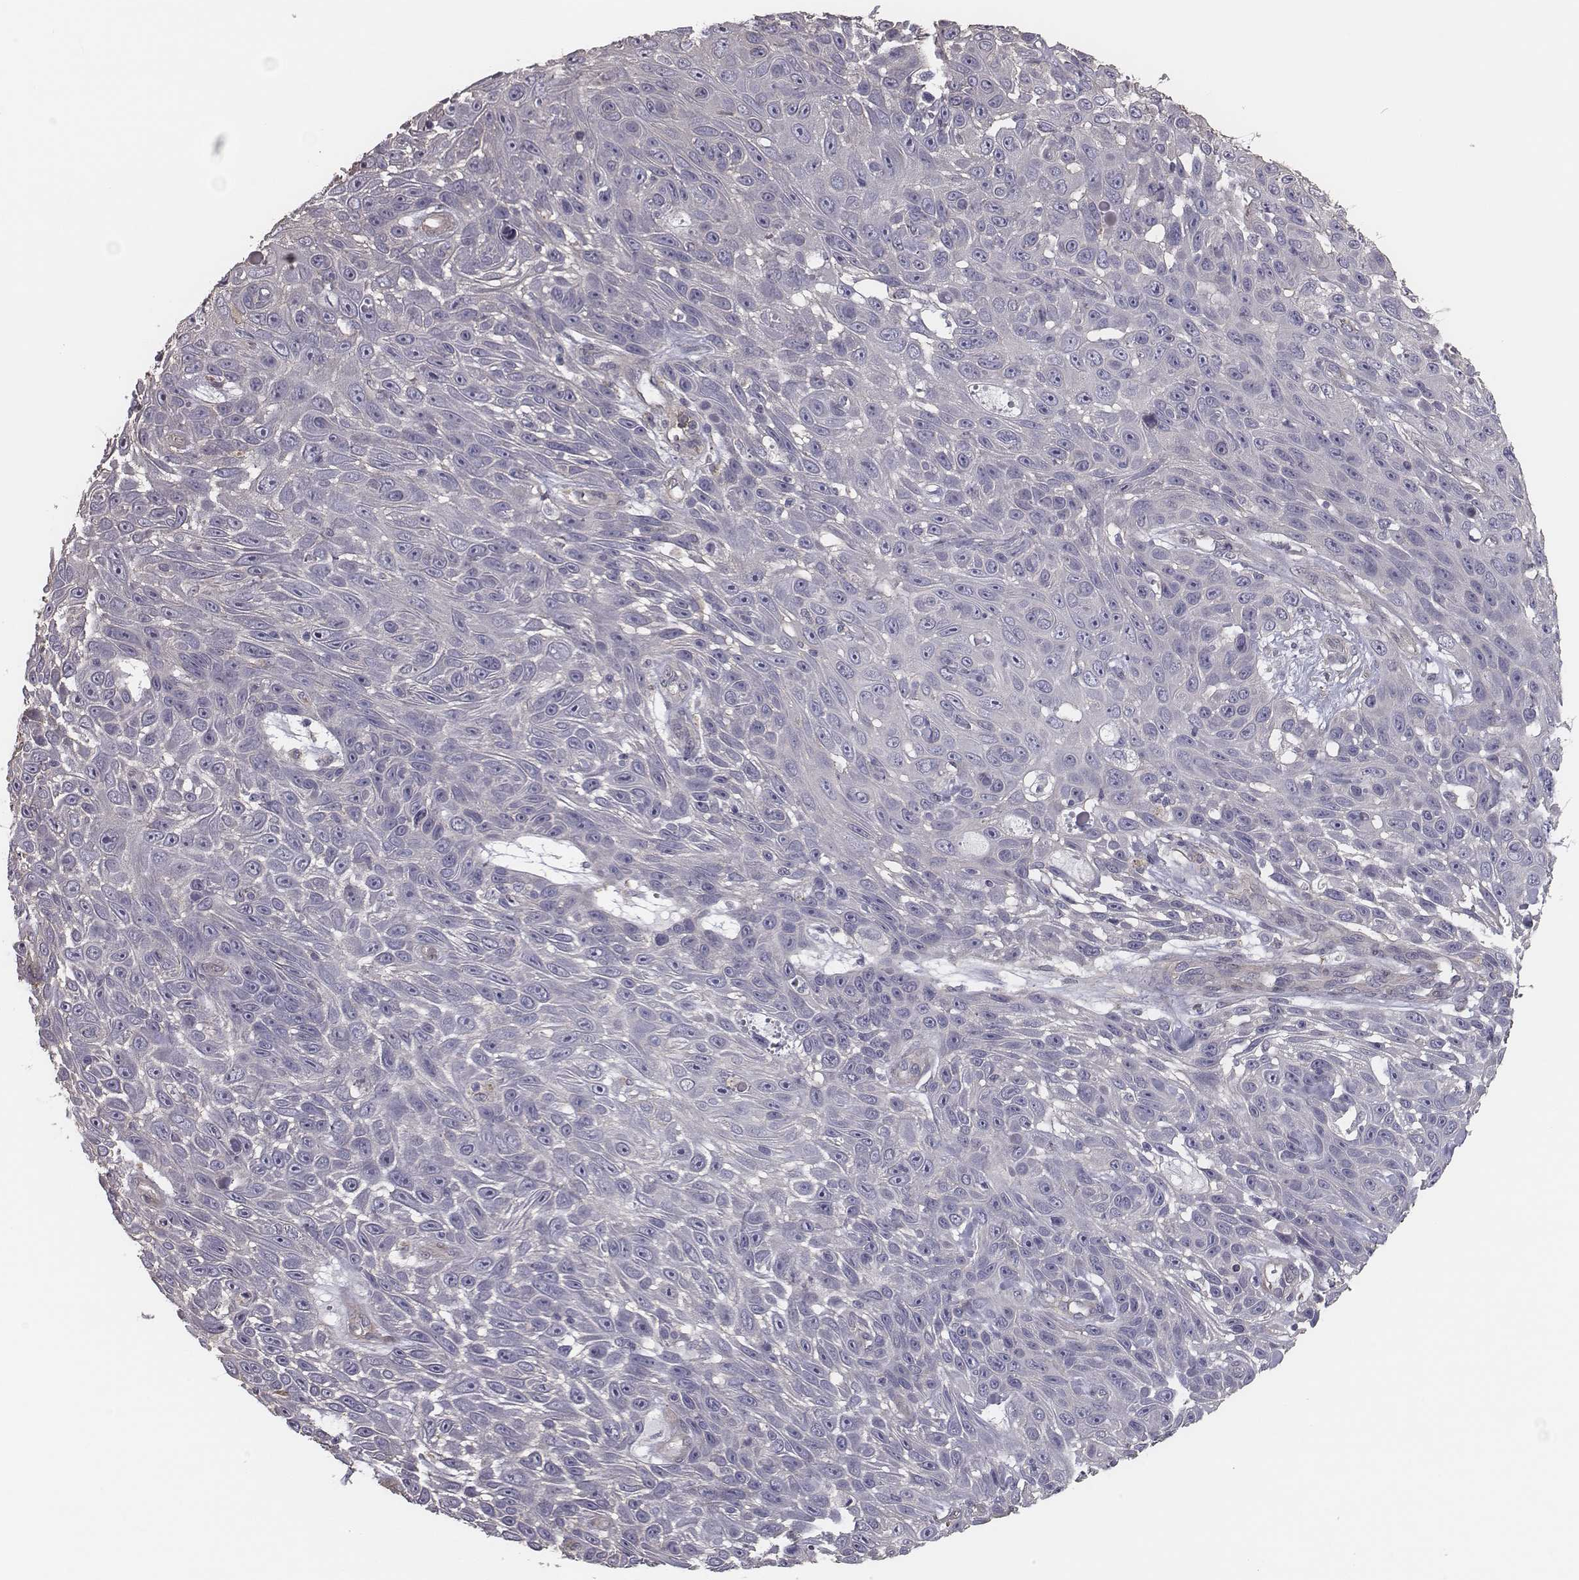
{"staining": {"intensity": "negative", "quantity": "none", "location": "none"}, "tissue": "skin cancer", "cell_type": "Tumor cells", "image_type": "cancer", "snomed": [{"axis": "morphology", "description": "Squamous cell carcinoma, NOS"}, {"axis": "topography", "description": "Skin"}], "caption": "Skin squamous cell carcinoma stained for a protein using immunohistochemistry shows no staining tumor cells.", "gene": "ISYNA1", "patient": {"sex": "male", "age": 82}}